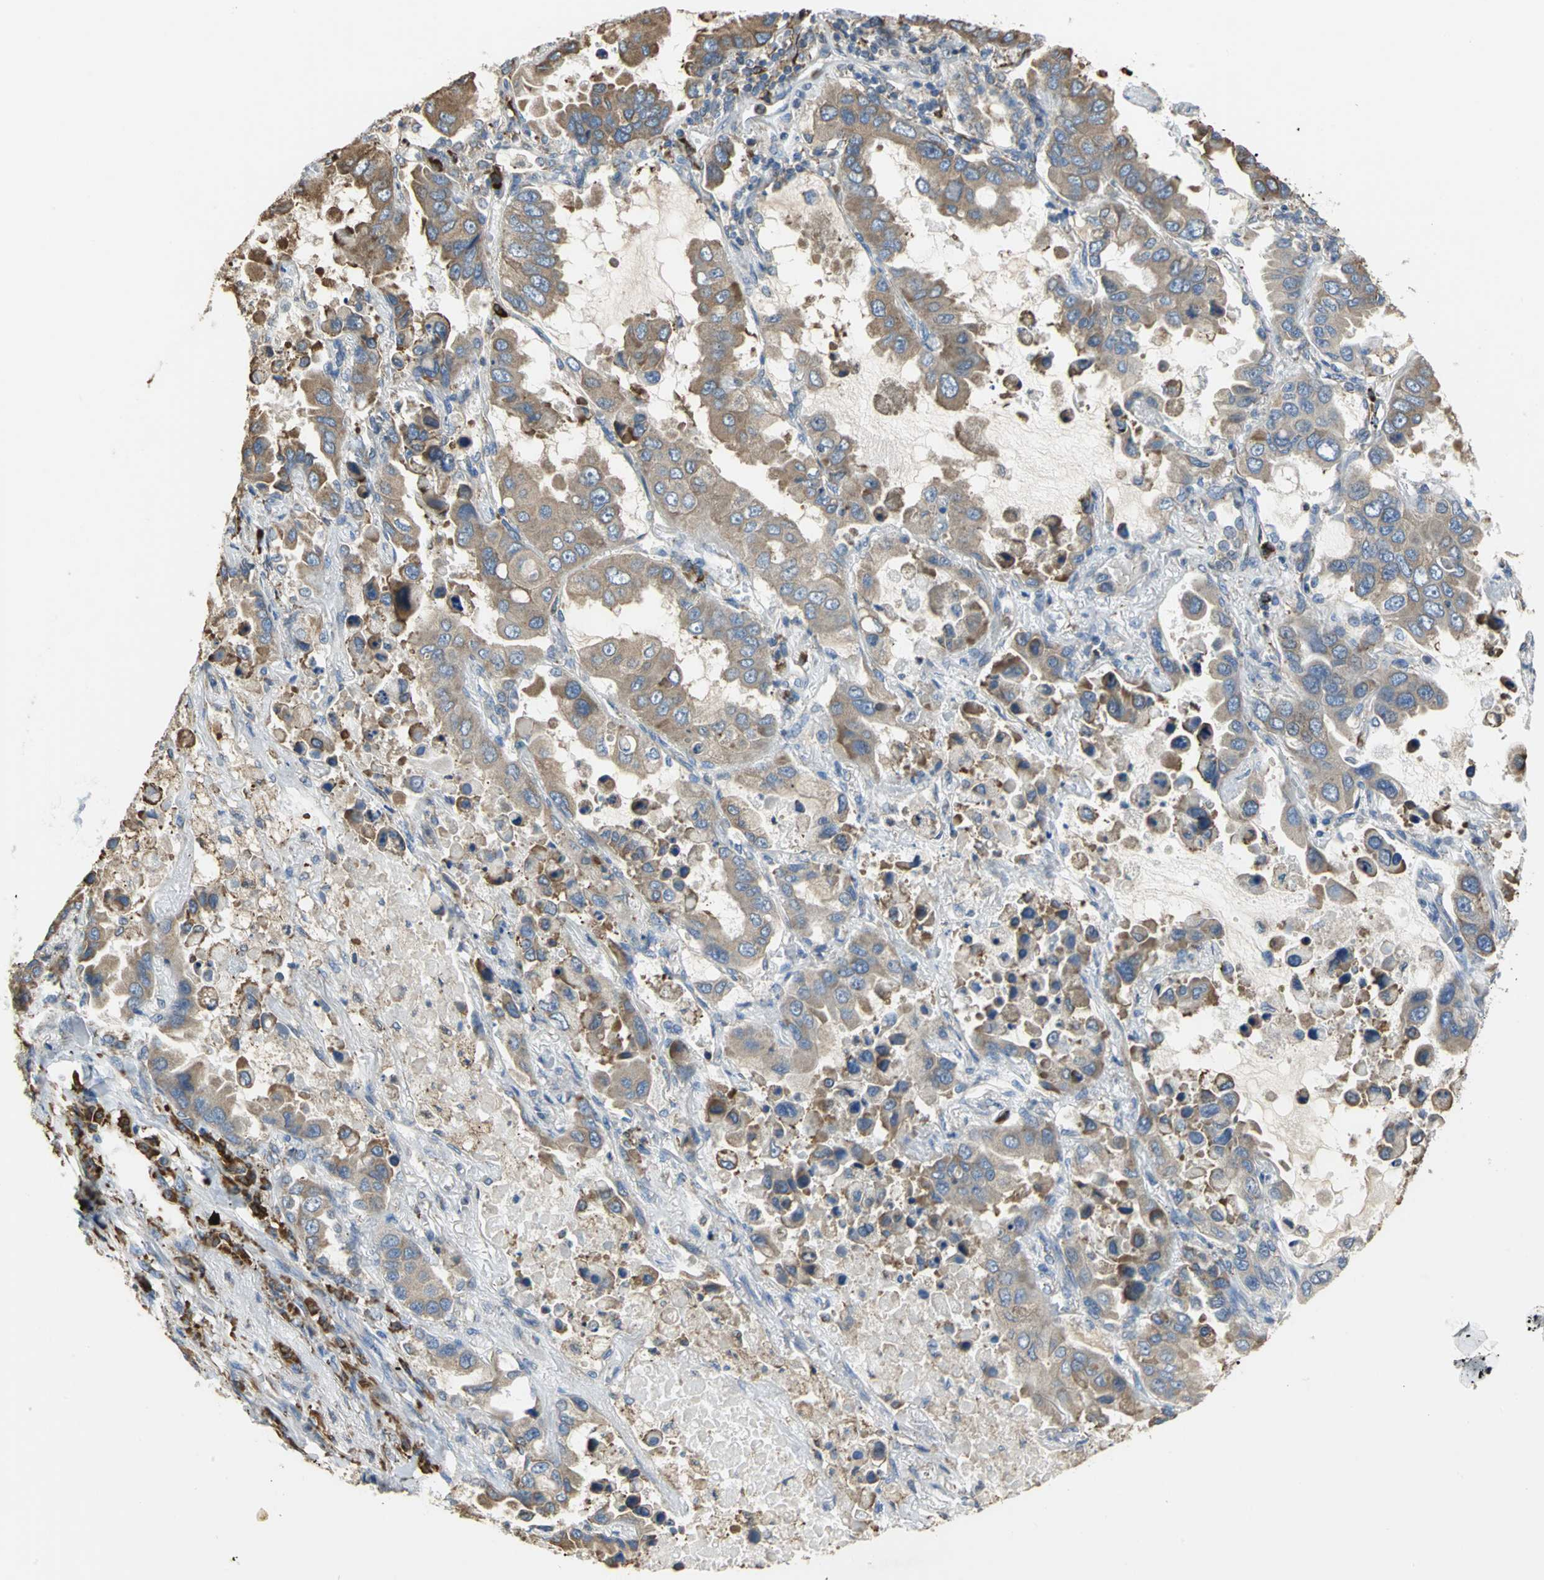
{"staining": {"intensity": "moderate", "quantity": ">75%", "location": "cytoplasmic/membranous"}, "tissue": "lung cancer", "cell_type": "Tumor cells", "image_type": "cancer", "snomed": [{"axis": "morphology", "description": "Adenocarcinoma, NOS"}, {"axis": "topography", "description": "Lung"}], "caption": "Tumor cells show medium levels of moderate cytoplasmic/membranous positivity in approximately >75% of cells in human adenocarcinoma (lung). (Stains: DAB (3,3'-diaminobenzidine) in brown, nuclei in blue, Microscopy: brightfield microscopy at high magnification).", "gene": "SDF2L1", "patient": {"sex": "male", "age": 64}}